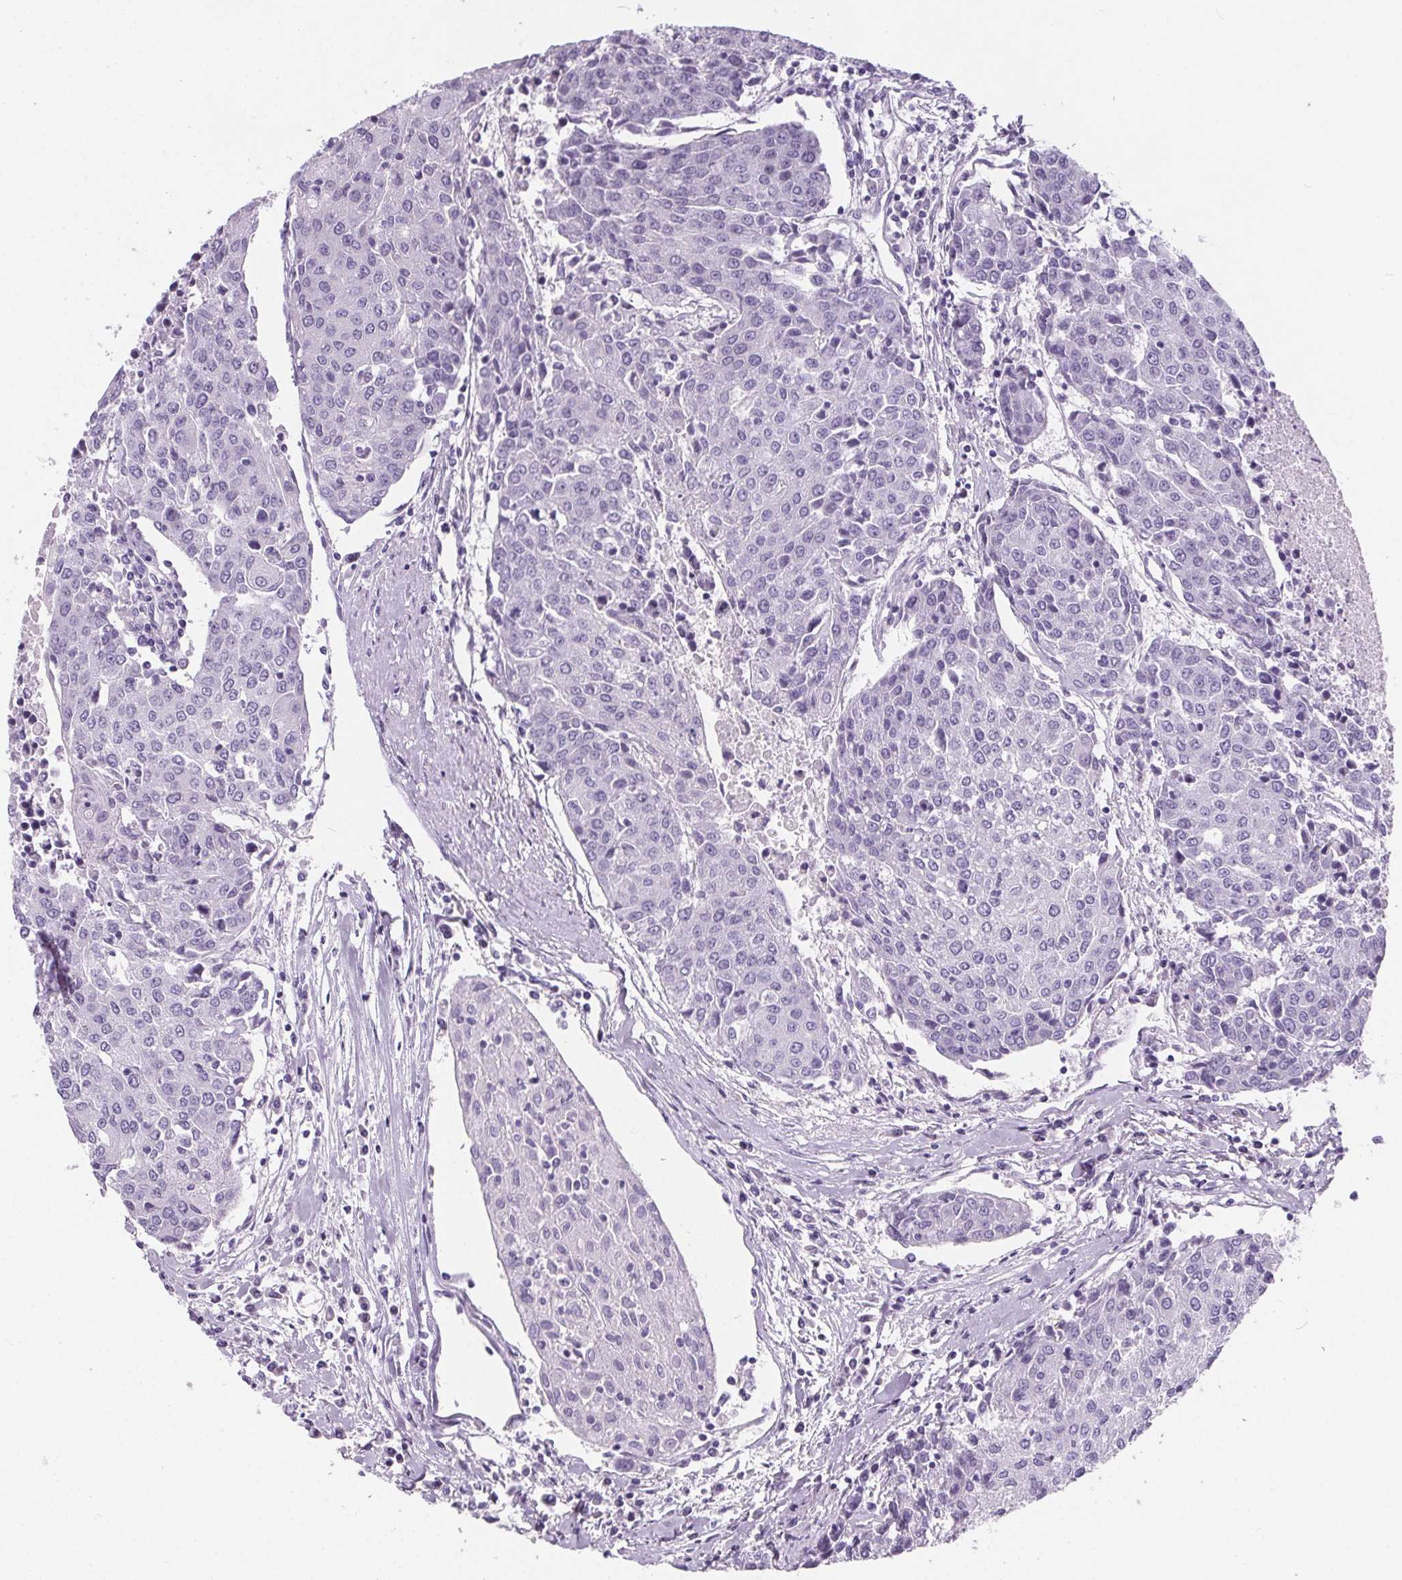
{"staining": {"intensity": "negative", "quantity": "none", "location": "none"}, "tissue": "urothelial cancer", "cell_type": "Tumor cells", "image_type": "cancer", "snomed": [{"axis": "morphology", "description": "Urothelial carcinoma, High grade"}, {"axis": "topography", "description": "Urinary bladder"}], "caption": "An IHC histopathology image of urothelial cancer is shown. There is no staining in tumor cells of urothelial cancer.", "gene": "ADRB1", "patient": {"sex": "female", "age": 85}}